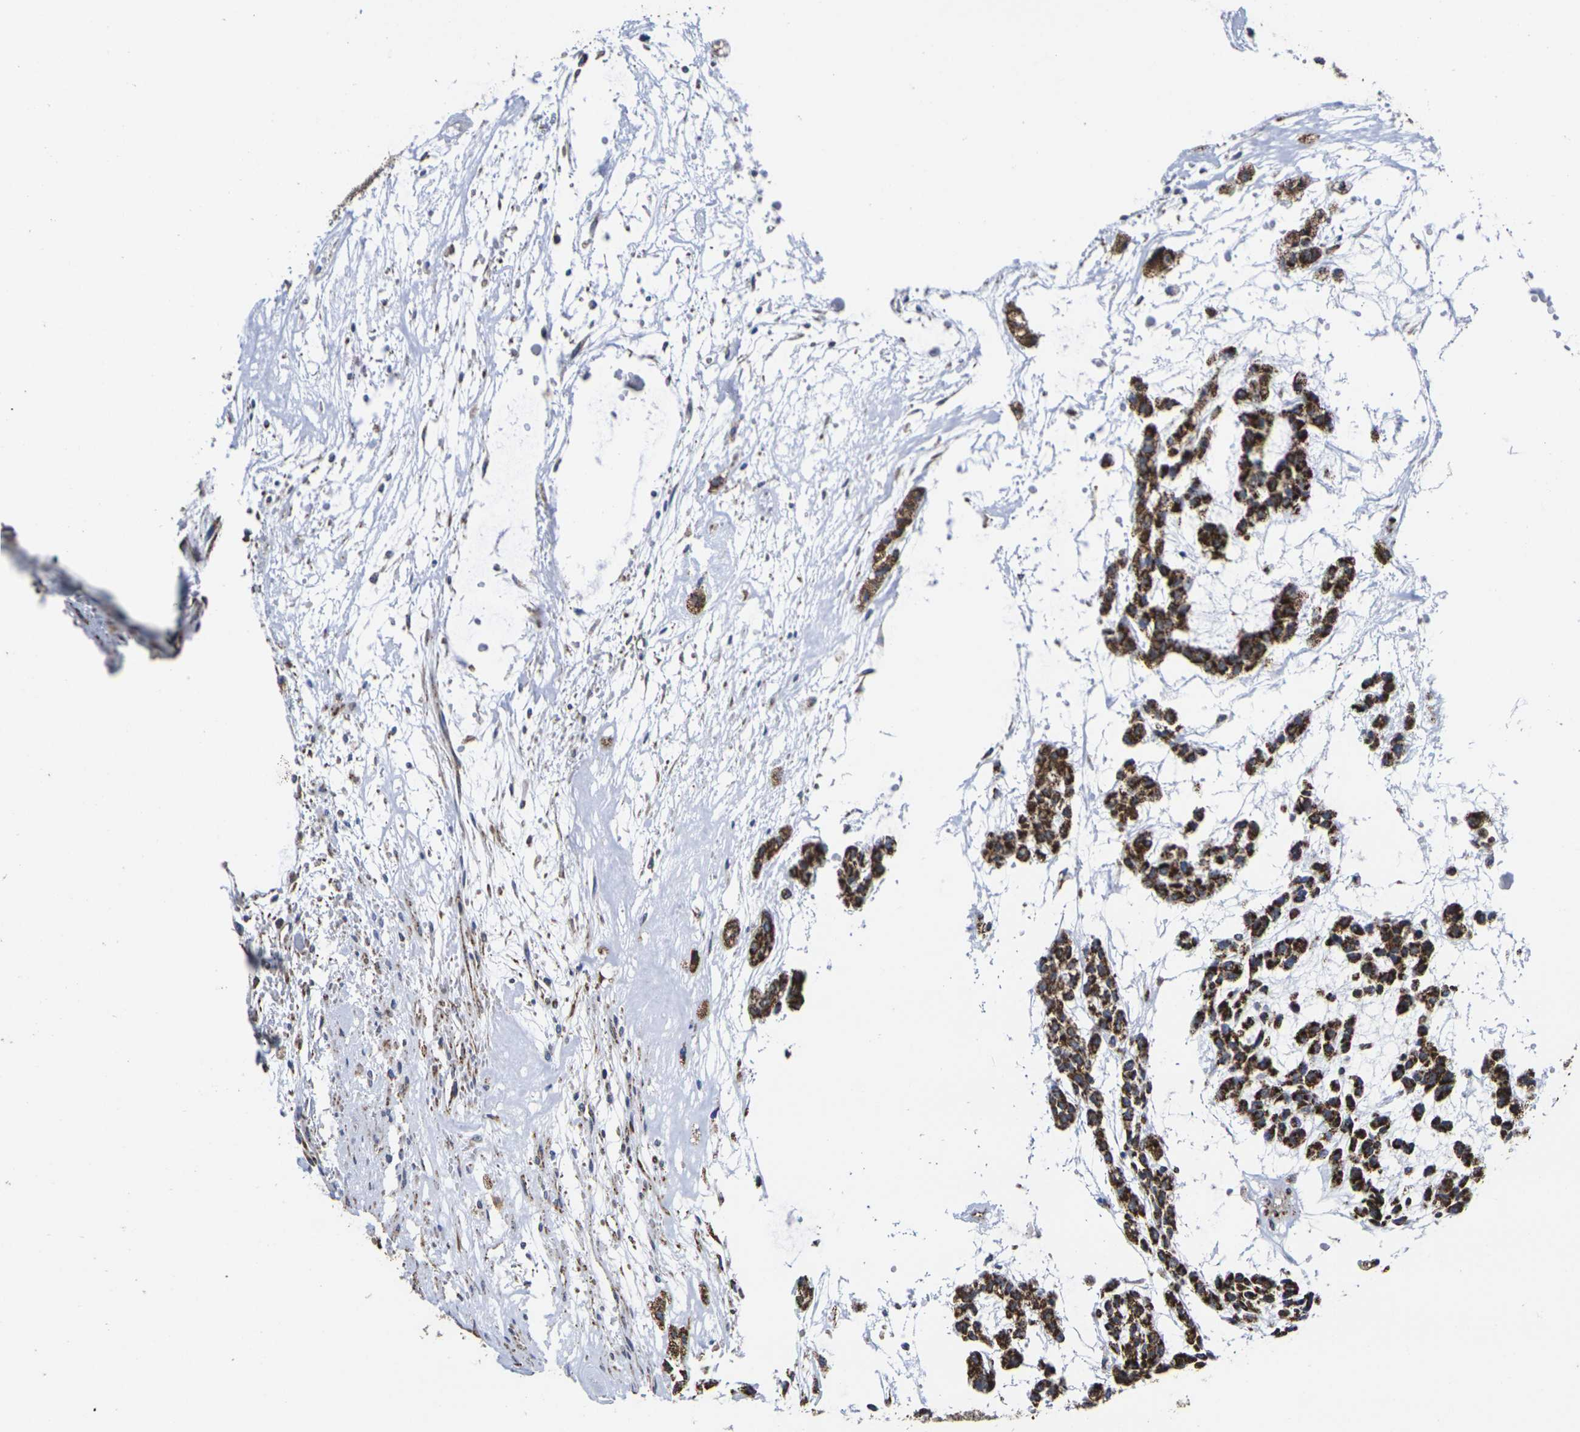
{"staining": {"intensity": "strong", "quantity": ">75%", "location": "cytoplasmic/membranous"}, "tissue": "head and neck cancer", "cell_type": "Tumor cells", "image_type": "cancer", "snomed": [{"axis": "morphology", "description": "Adenocarcinoma, NOS"}, {"axis": "morphology", "description": "Adenoma, NOS"}, {"axis": "topography", "description": "Head-Neck"}], "caption": "Protein staining of head and neck adenoma tissue demonstrates strong cytoplasmic/membranous expression in about >75% of tumor cells. The staining was performed using DAB (3,3'-diaminobenzidine), with brown indicating positive protein expression. Nuclei are stained blue with hematoxylin.", "gene": "P2RY11", "patient": {"sex": "female", "age": 55}}